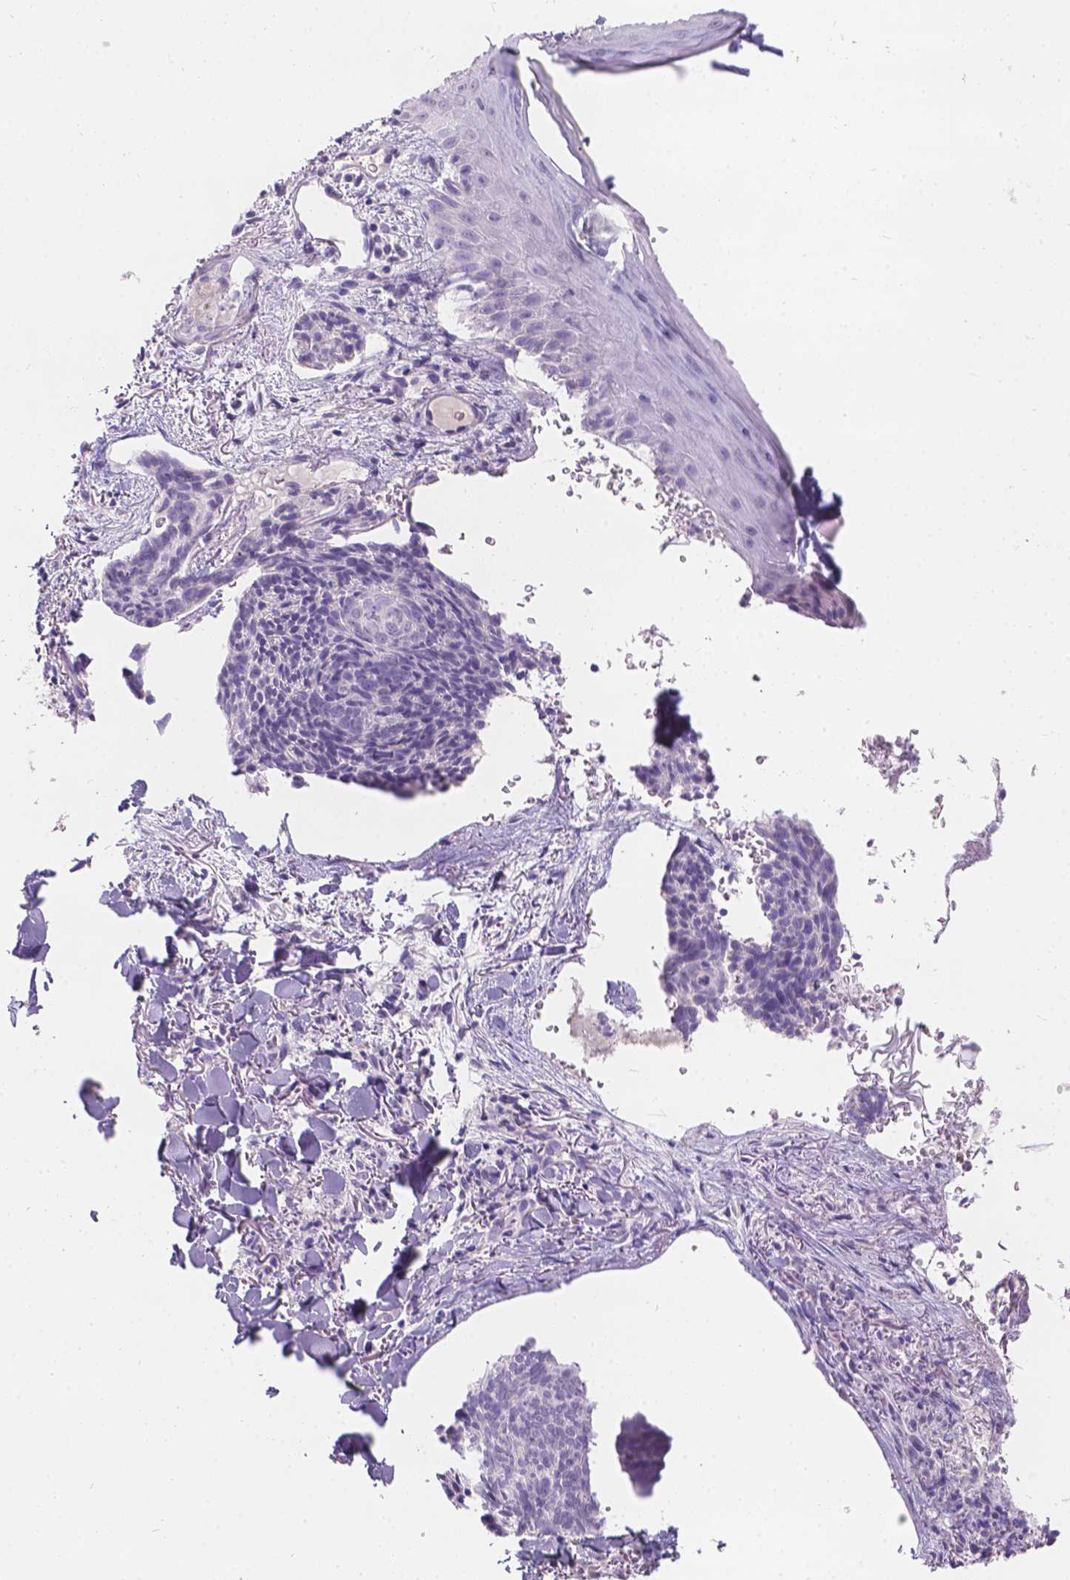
{"staining": {"intensity": "negative", "quantity": "none", "location": "none"}, "tissue": "skin cancer", "cell_type": "Tumor cells", "image_type": "cancer", "snomed": [{"axis": "morphology", "description": "Basal cell carcinoma"}, {"axis": "topography", "description": "Skin"}], "caption": "DAB immunohistochemical staining of skin basal cell carcinoma shows no significant expression in tumor cells.", "gene": "HTN3", "patient": {"sex": "female", "age": 82}}